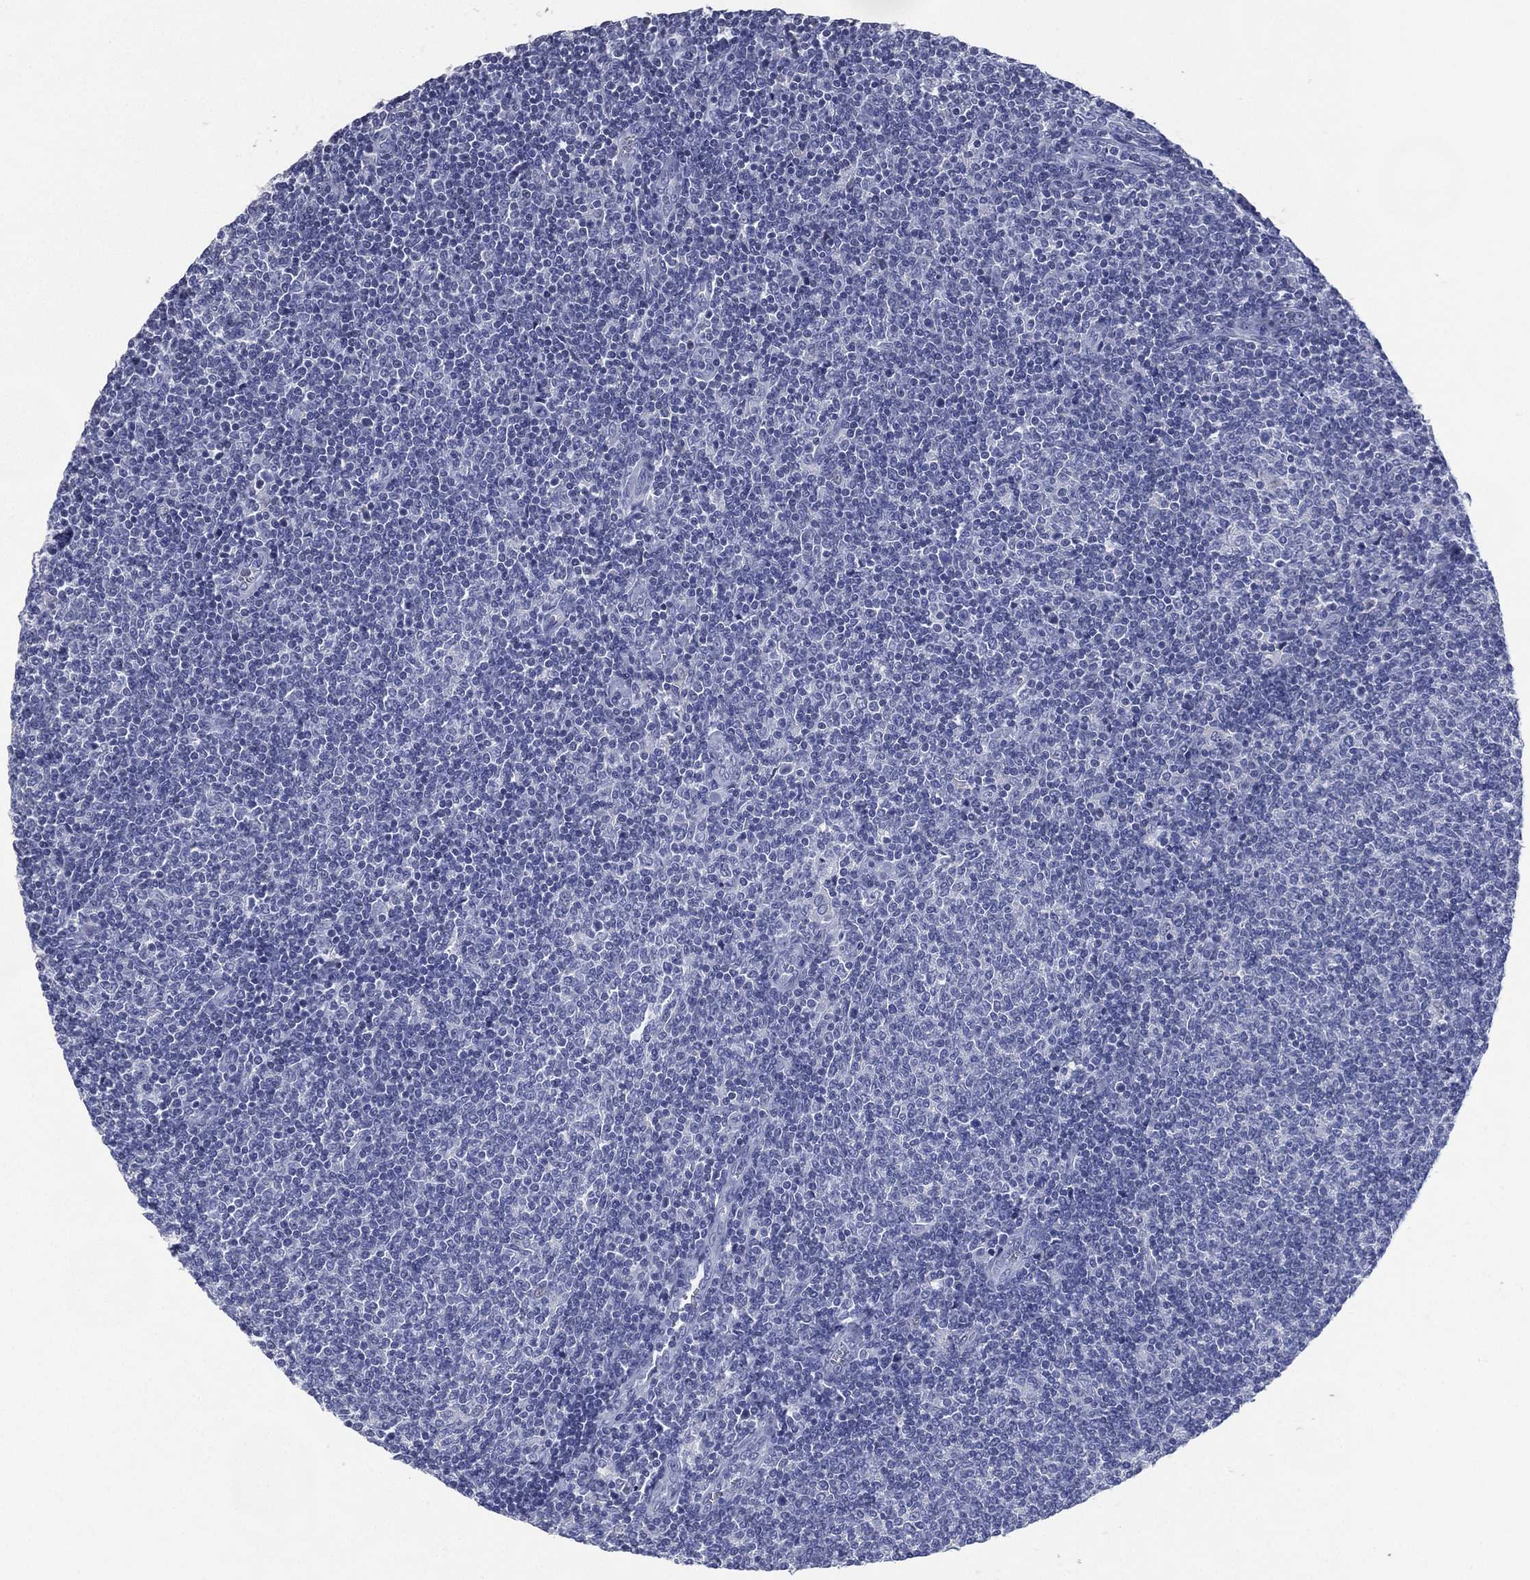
{"staining": {"intensity": "negative", "quantity": "none", "location": "none"}, "tissue": "lymphoma", "cell_type": "Tumor cells", "image_type": "cancer", "snomed": [{"axis": "morphology", "description": "Malignant lymphoma, non-Hodgkin's type, Low grade"}, {"axis": "topography", "description": "Lymph node"}], "caption": "Low-grade malignant lymphoma, non-Hodgkin's type stained for a protein using IHC reveals no positivity tumor cells.", "gene": "TMEM247", "patient": {"sex": "male", "age": 52}}